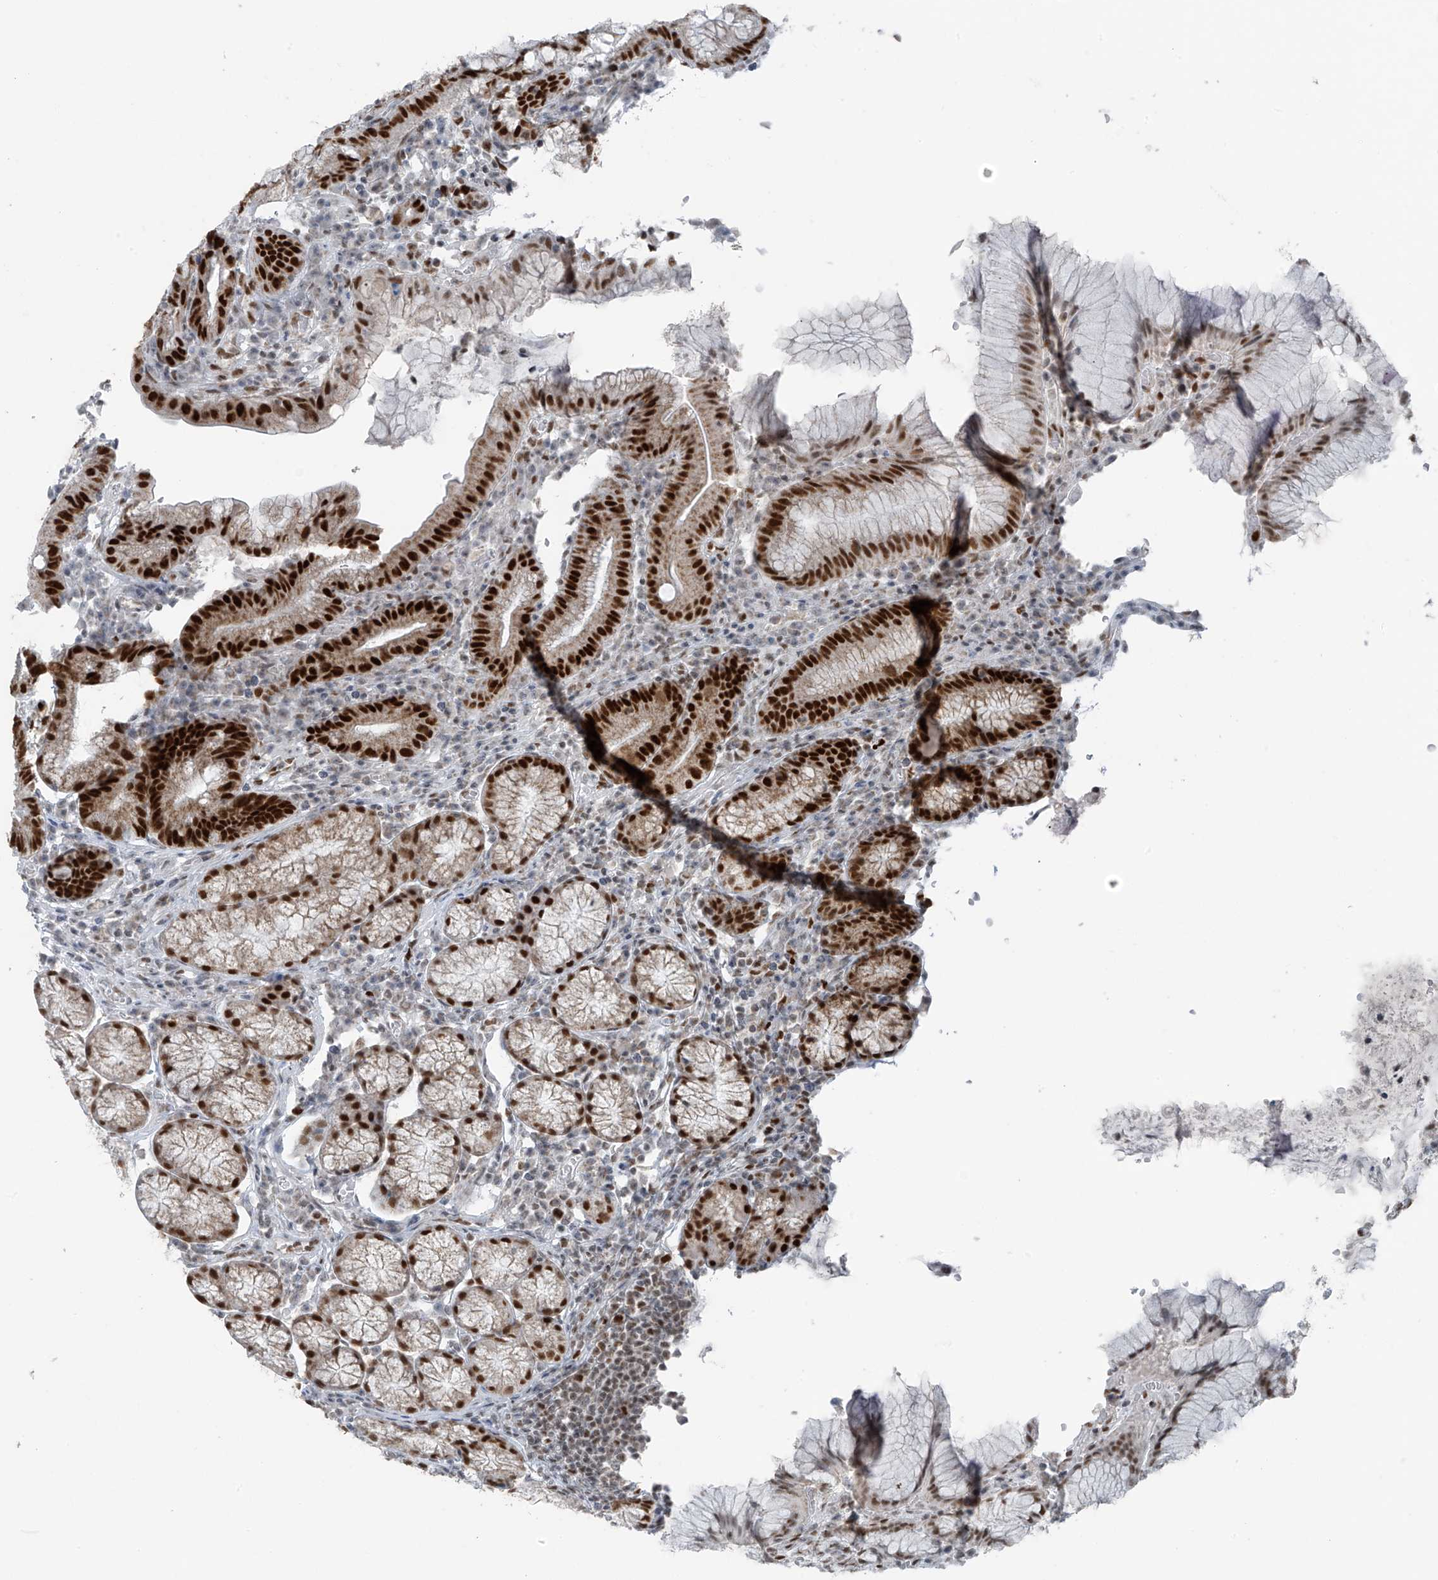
{"staining": {"intensity": "strong", "quantity": "25%-75%", "location": "cytoplasmic/membranous,nuclear"}, "tissue": "stomach", "cell_type": "Glandular cells", "image_type": "normal", "snomed": [{"axis": "morphology", "description": "Normal tissue, NOS"}, {"axis": "topography", "description": "Stomach"}], "caption": "The image reveals staining of benign stomach, revealing strong cytoplasmic/membranous,nuclear protein staining (brown color) within glandular cells. The protein of interest is shown in brown color, while the nuclei are stained blue.", "gene": "WRNIP1", "patient": {"sex": "male", "age": 55}}